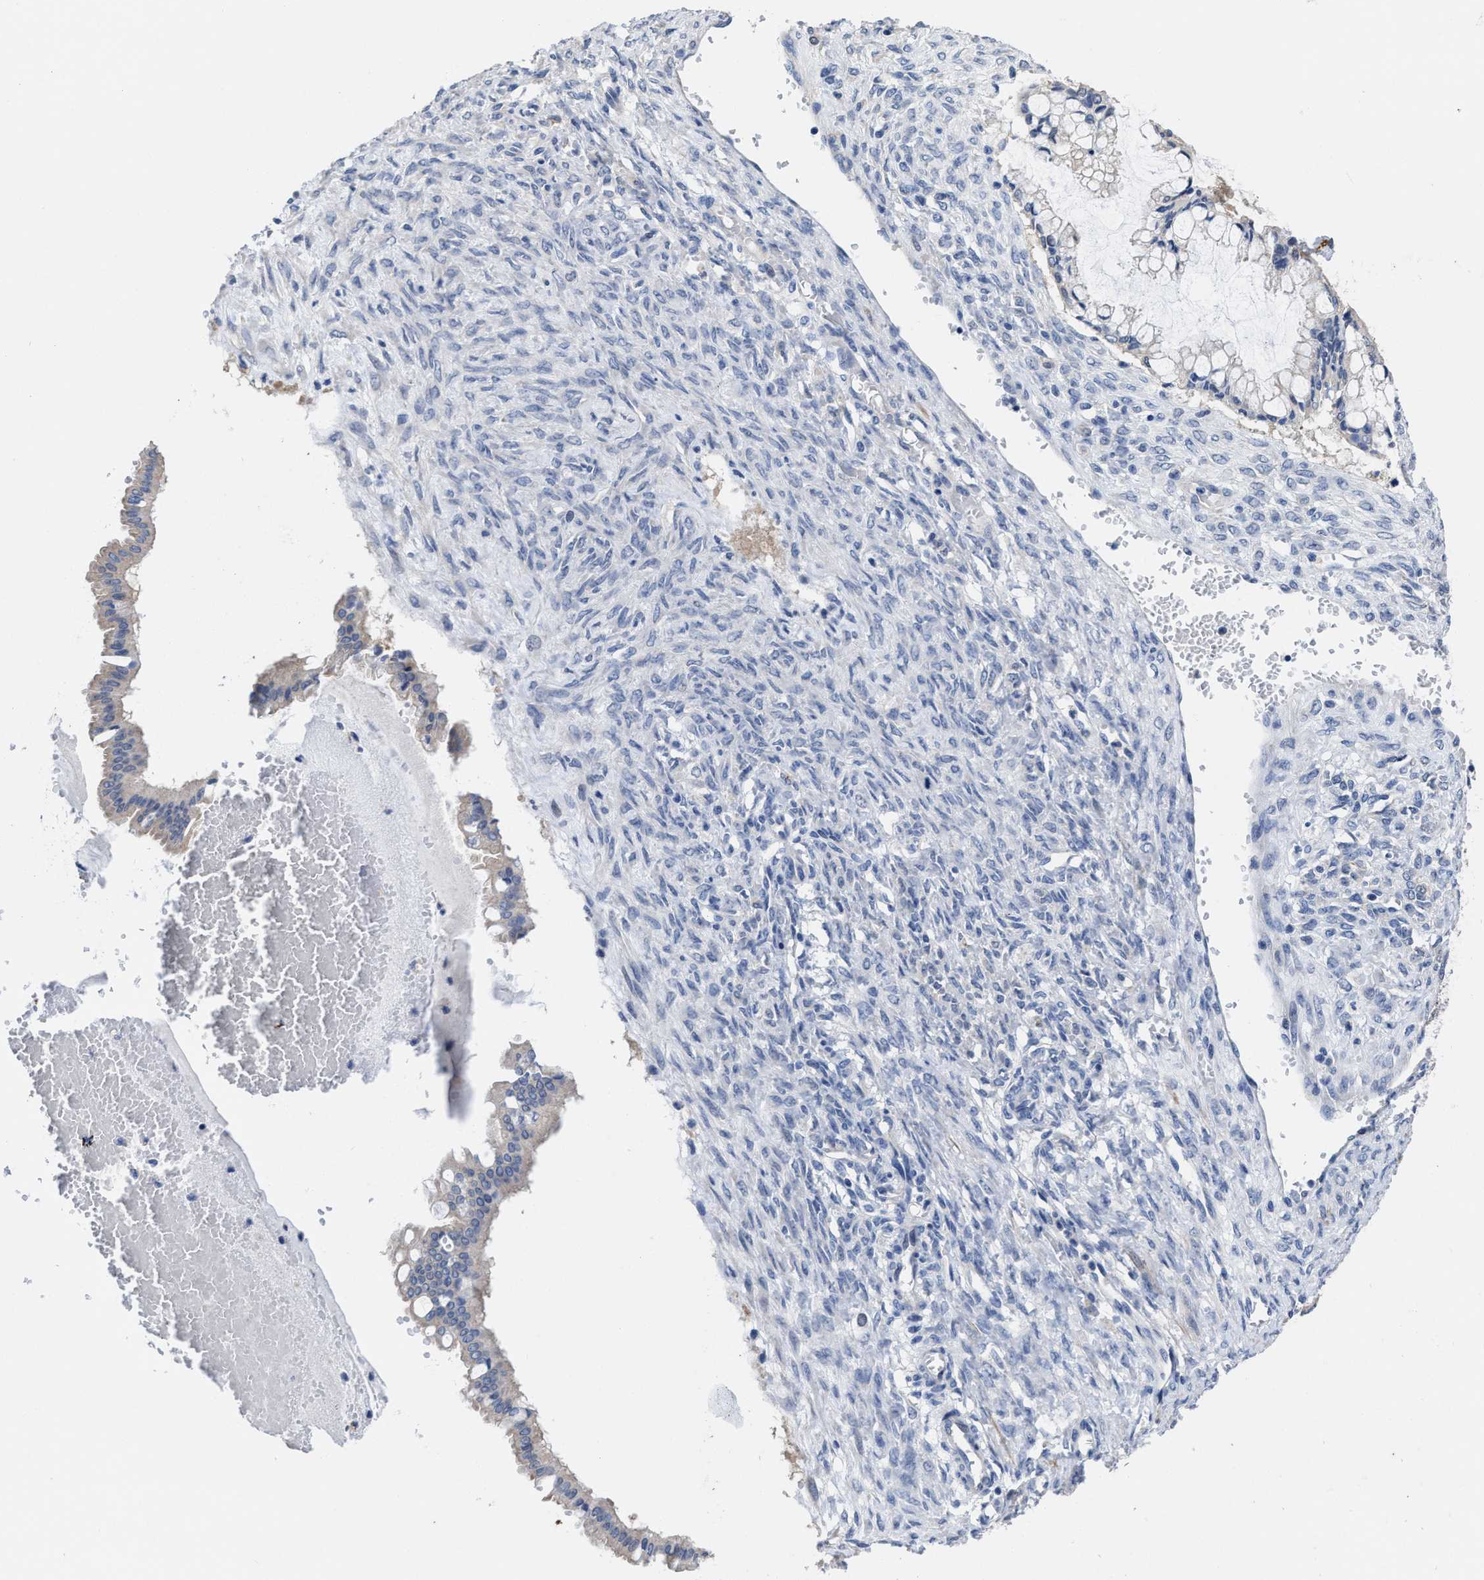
{"staining": {"intensity": "negative", "quantity": "none", "location": "none"}, "tissue": "ovarian cancer", "cell_type": "Tumor cells", "image_type": "cancer", "snomed": [{"axis": "morphology", "description": "Cystadenocarcinoma, mucinous, NOS"}, {"axis": "topography", "description": "Ovary"}], "caption": "There is no significant expression in tumor cells of ovarian cancer (mucinous cystadenocarcinoma).", "gene": "HOOK1", "patient": {"sex": "female", "age": 73}}